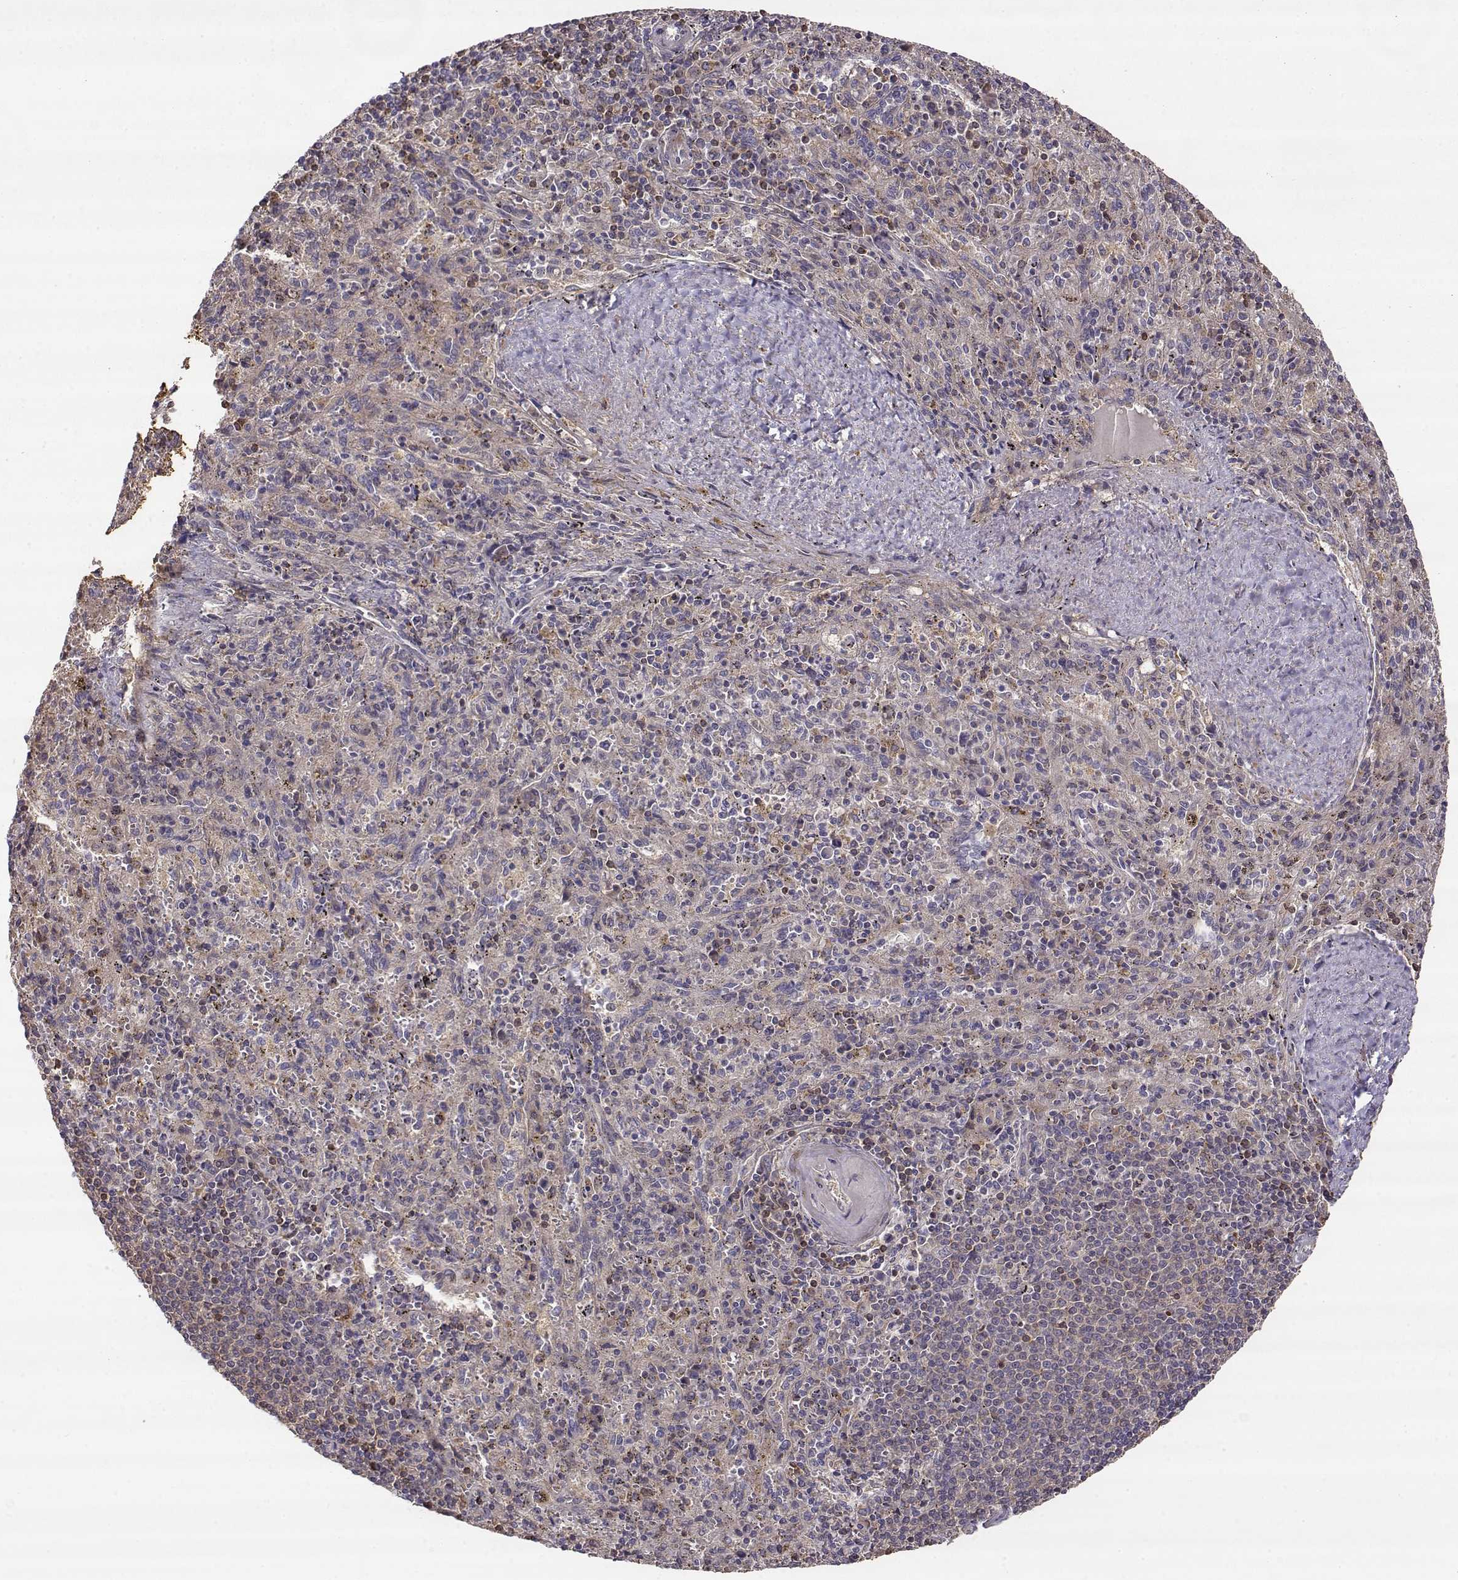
{"staining": {"intensity": "weak", "quantity": "25%-75%", "location": "cytoplasmic/membranous"}, "tissue": "spleen", "cell_type": "Cells in red pulp", "image_type": "normal", "snomed": [{"axis": "morphology", "description": "Normal tissue, NOS"}, {"axis": "topography", "description": "Spleen"}], "caption": "This image exhibits immunohistochemistry (IHC) staining of normal spleen, with low weak cytoplasmic/membranous staining in approximately 25%-75% of cells in red pulp.", "gene": "CRIM1", "patient": {"sex": "male", "age": 57}}